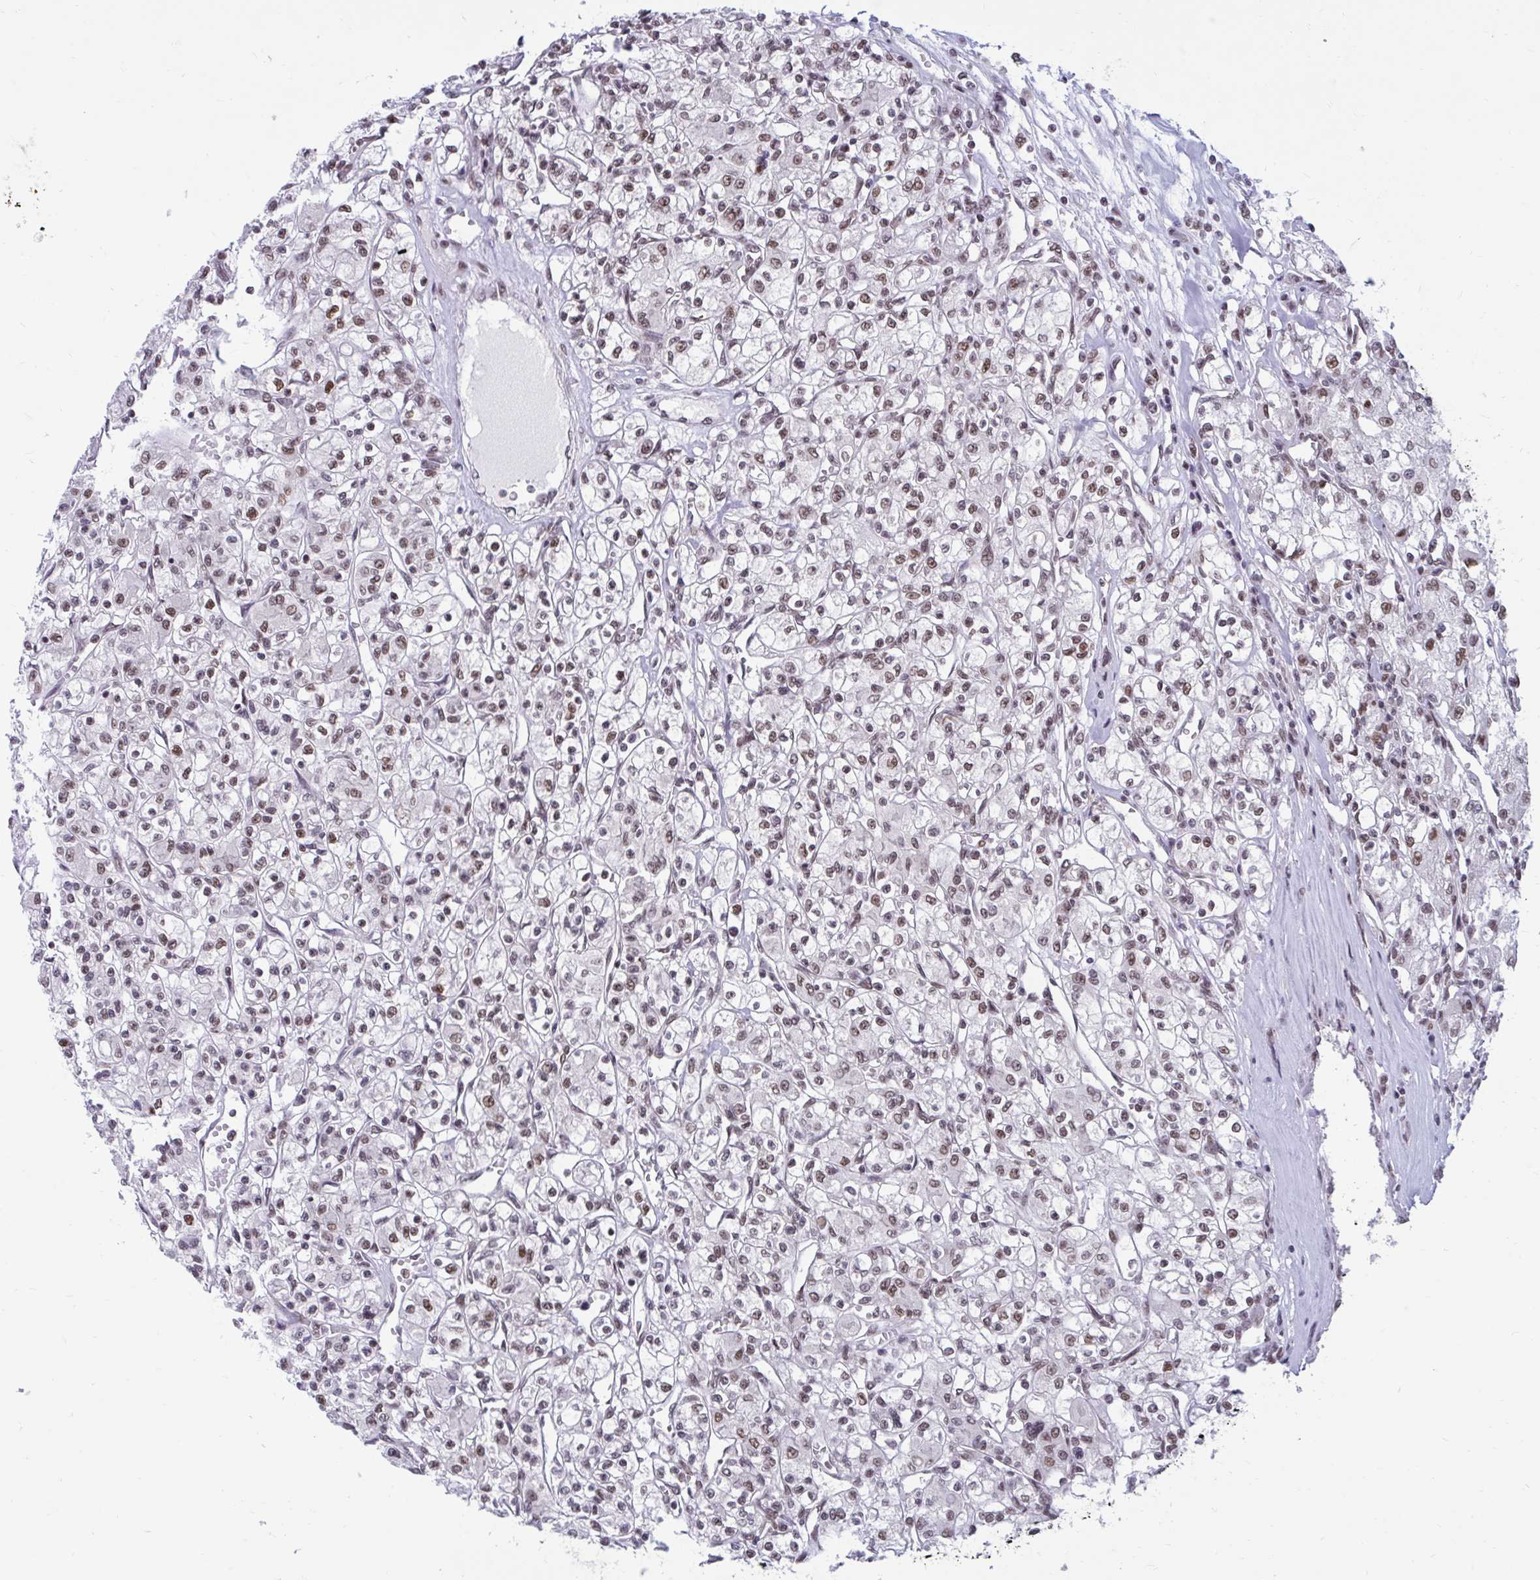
{"staining": {"intensity": "weak", "quantity": ">75%", "location": "nuclear"}, "tissue": "renal cancer", "cell_type": "Tumor cells", "image_type": "cancer", "snomed": [{"axis": "morphology", "description": "Adenocarcinoma, NOS"}, {"axis": "topography", "description": "Kidney"}], "caption": "About >75% of tumor cells in renal cancer exhibit weak nuclear protein expression as visualized by brown immunohistochemical staining.", "gene": "PHF10", "patient": {"sex": "female", "age": 59}}